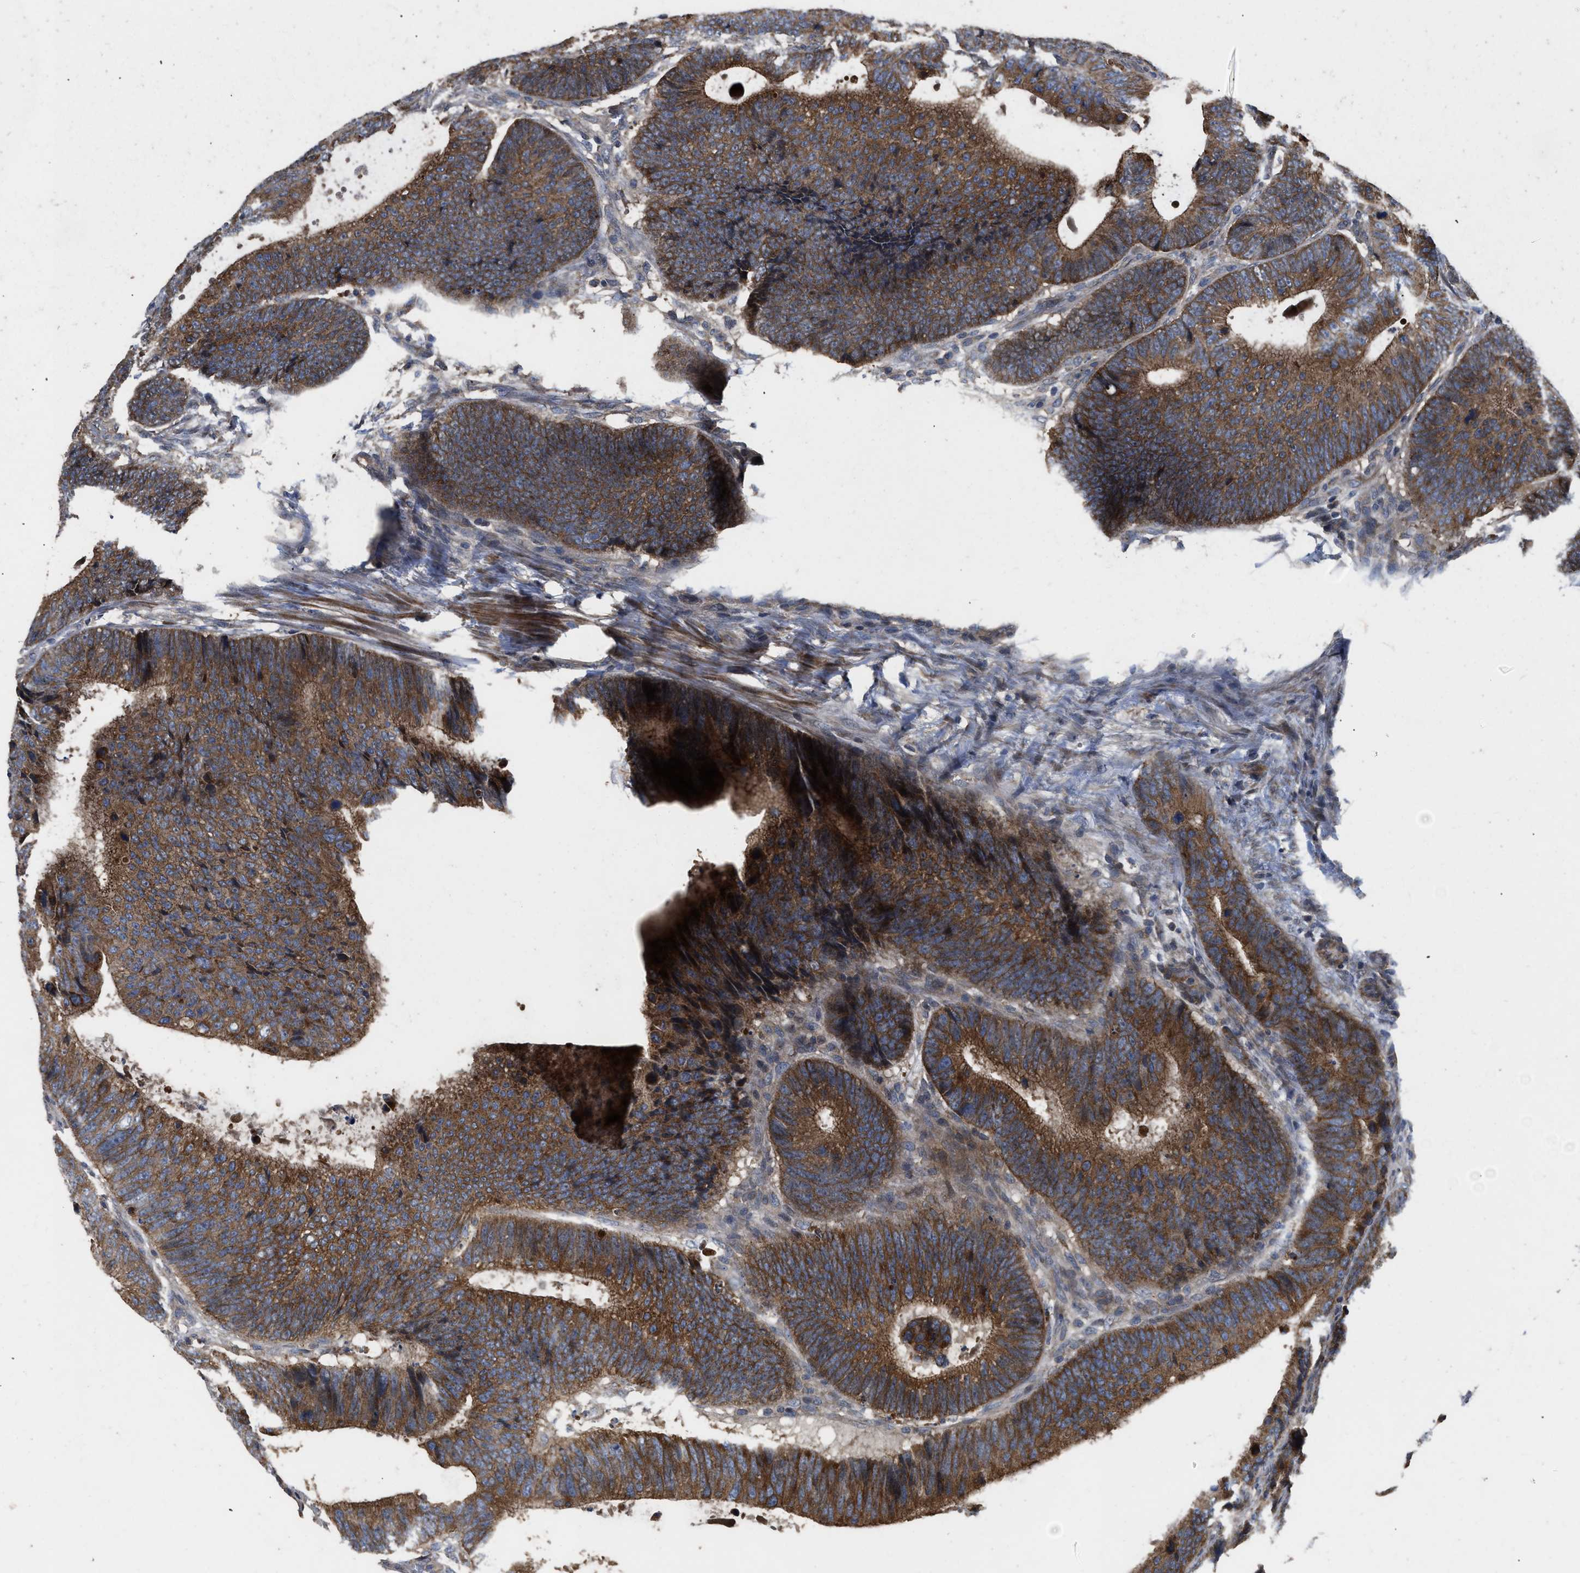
{"staining": {"intensity": "strong", "quantity": ">75%", "location": "cytoplasmic/membranous"}, "tissue": "colorectal cancer", "cell_type": "Tumor cells", "image_type": "cancer", "snomed": [{"axis": "morphology", "description": "Adenocarcinoma, NOS"}, {"axis": "topography", "description": "Colon"}], "caption": "The photomicrograph shows a brown stain indicating the presence of a protein in the cytoplasmic/membranous of tumor cells in adenocarcinoma (colorectal).", "gene": "PRDM14", "patient": {"sex": "male", "age": 56}}